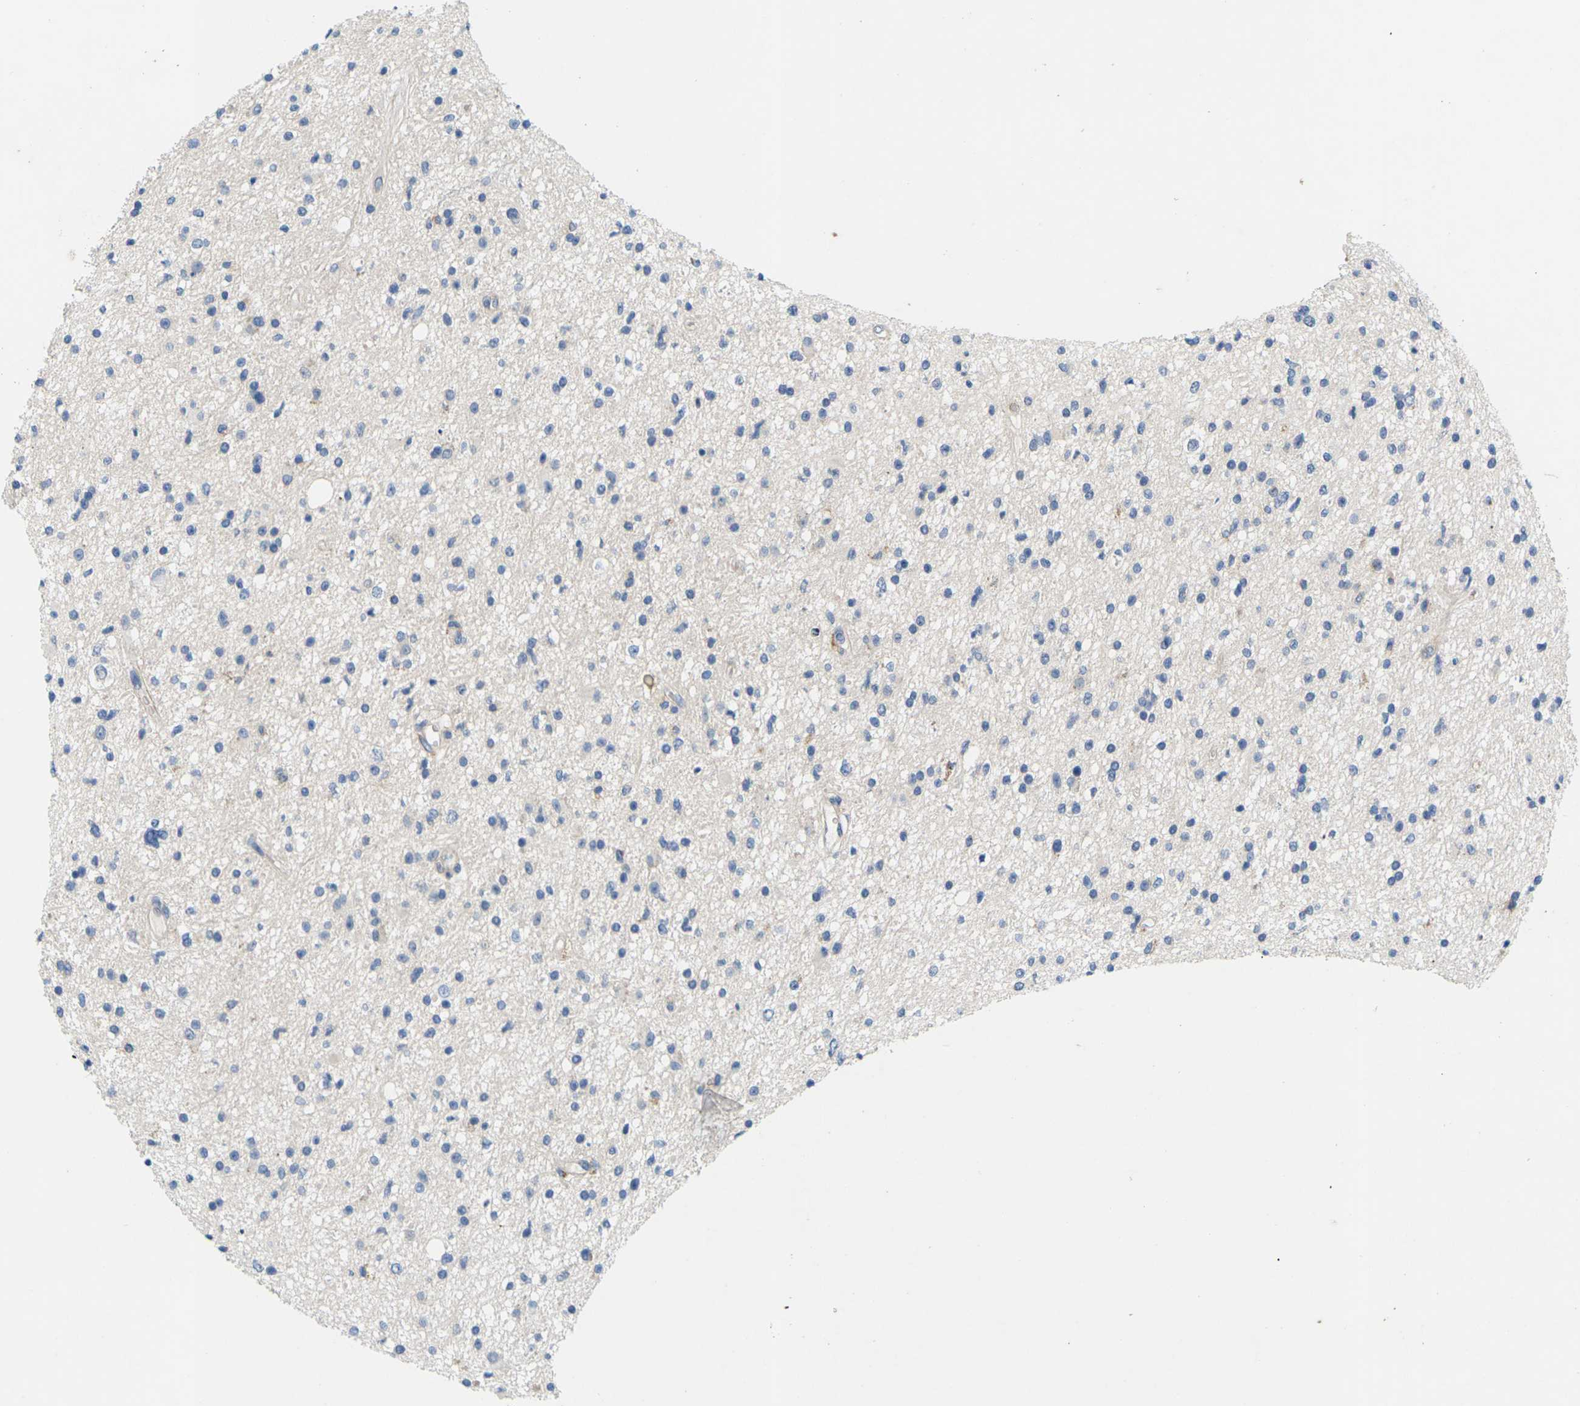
{"staining": {"intensity": "negative", "quantity": "none", "location": "none"}, "tissue": "glioma", "cell_type": "Tumor cells", "image_type": "cancer", "snomed": [{"axis": "morphology", "description": "Glioma, malignant, High grade"}, {"axis": "topography", "description": "Brain"}], "caption": "This is an immunohistochemistry (IHC) image of glioma. There is no staining in tumor cells.", "gene": "ITGA5", "patient": {"sex": "male", "age": 33}}